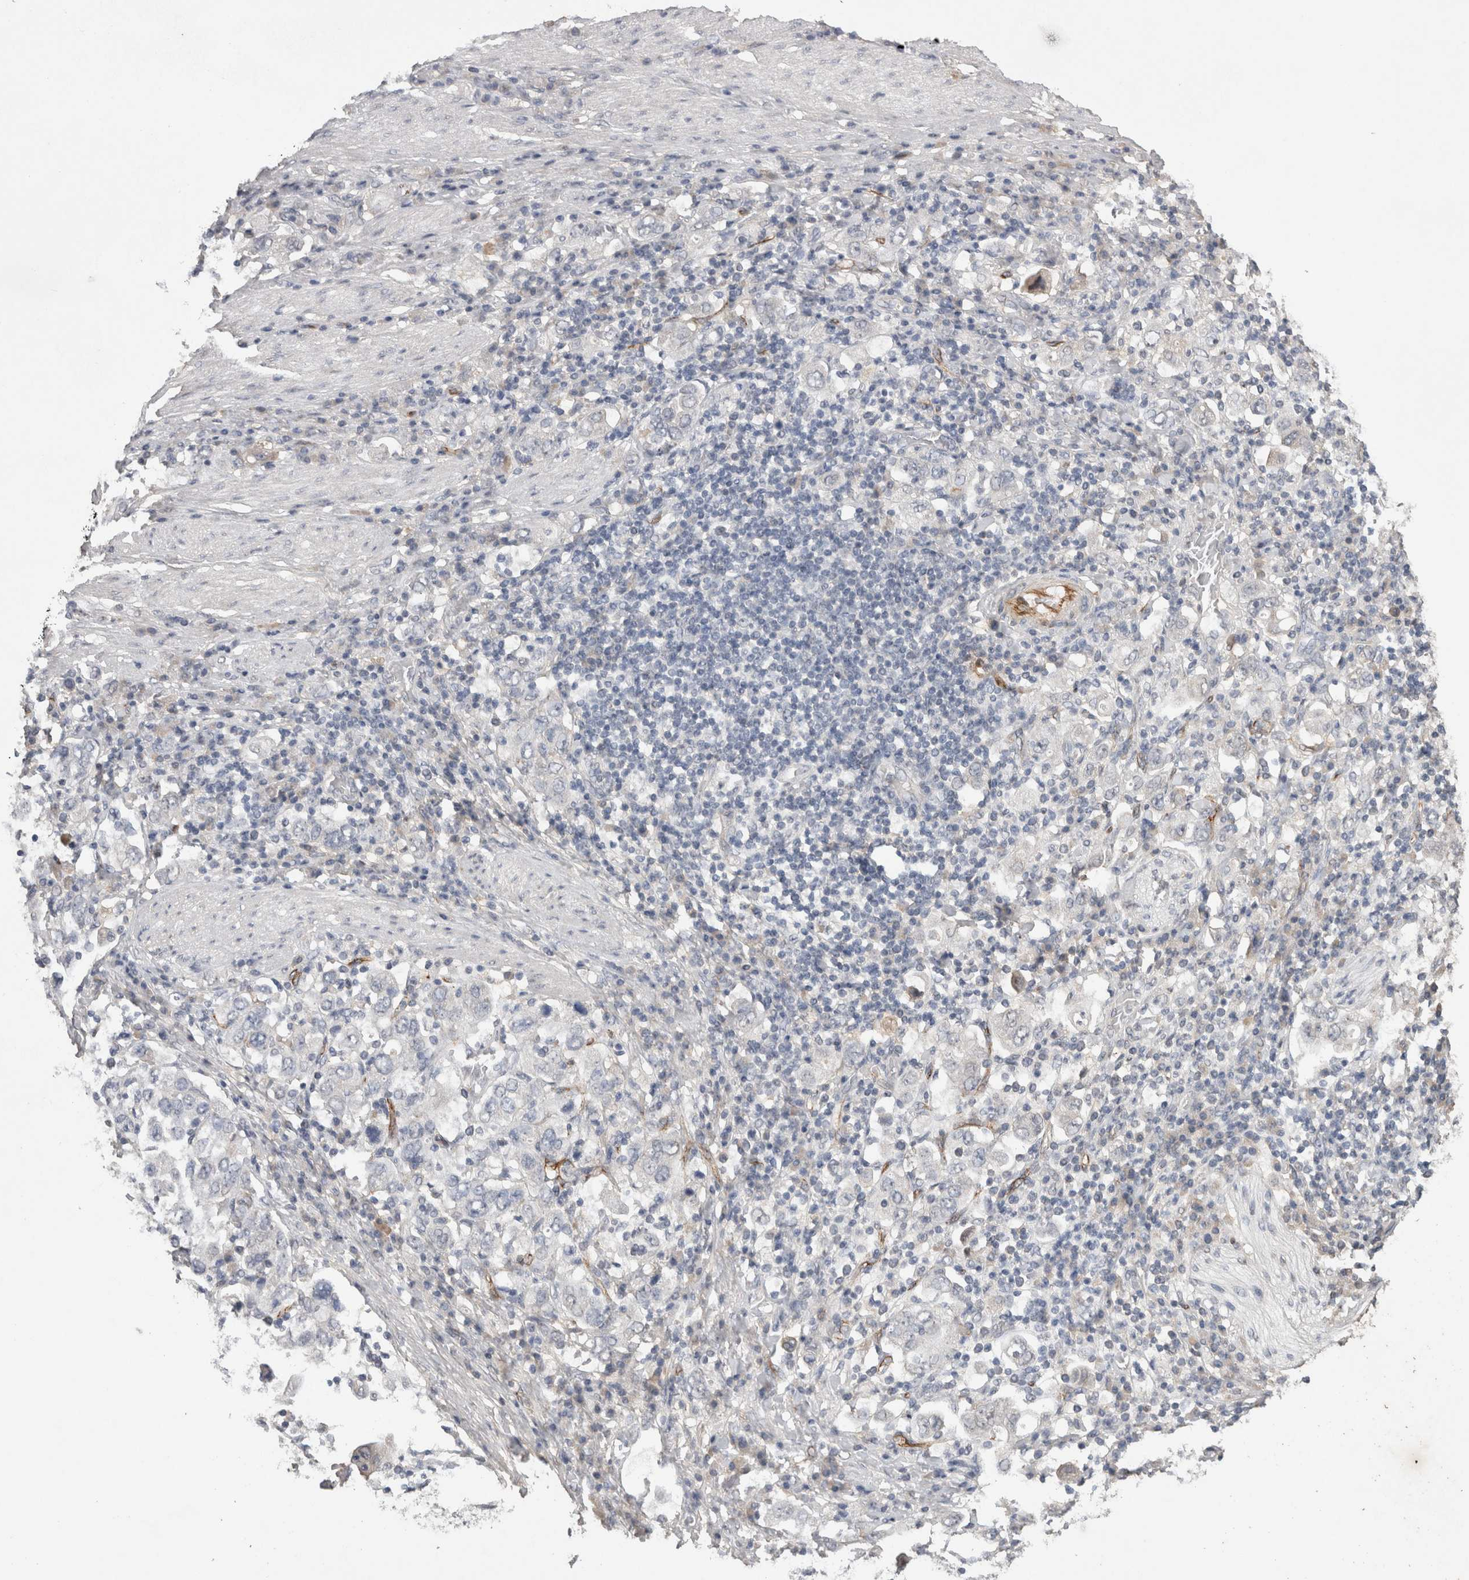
{"staining": {"intensity": "negative", "quantity": "none", "location": "none"}, "tissue": "stomach cancer", "cell_type": "Tumor cells", "image_type": "cancer", "snomed": [{"axis": "morphology", "description": "Adenocarcinoma, NOS"}, {"axis": "topography", "description": "Stomach, upper"}], "caption": "DAB (3,3'-diaminobenzidine) immunohistochemical staining of stomach cancer exhibits no significant positivity in tumor cells.", "gene": "CDH13", "patient": {"sex": "male", "age": 62}}